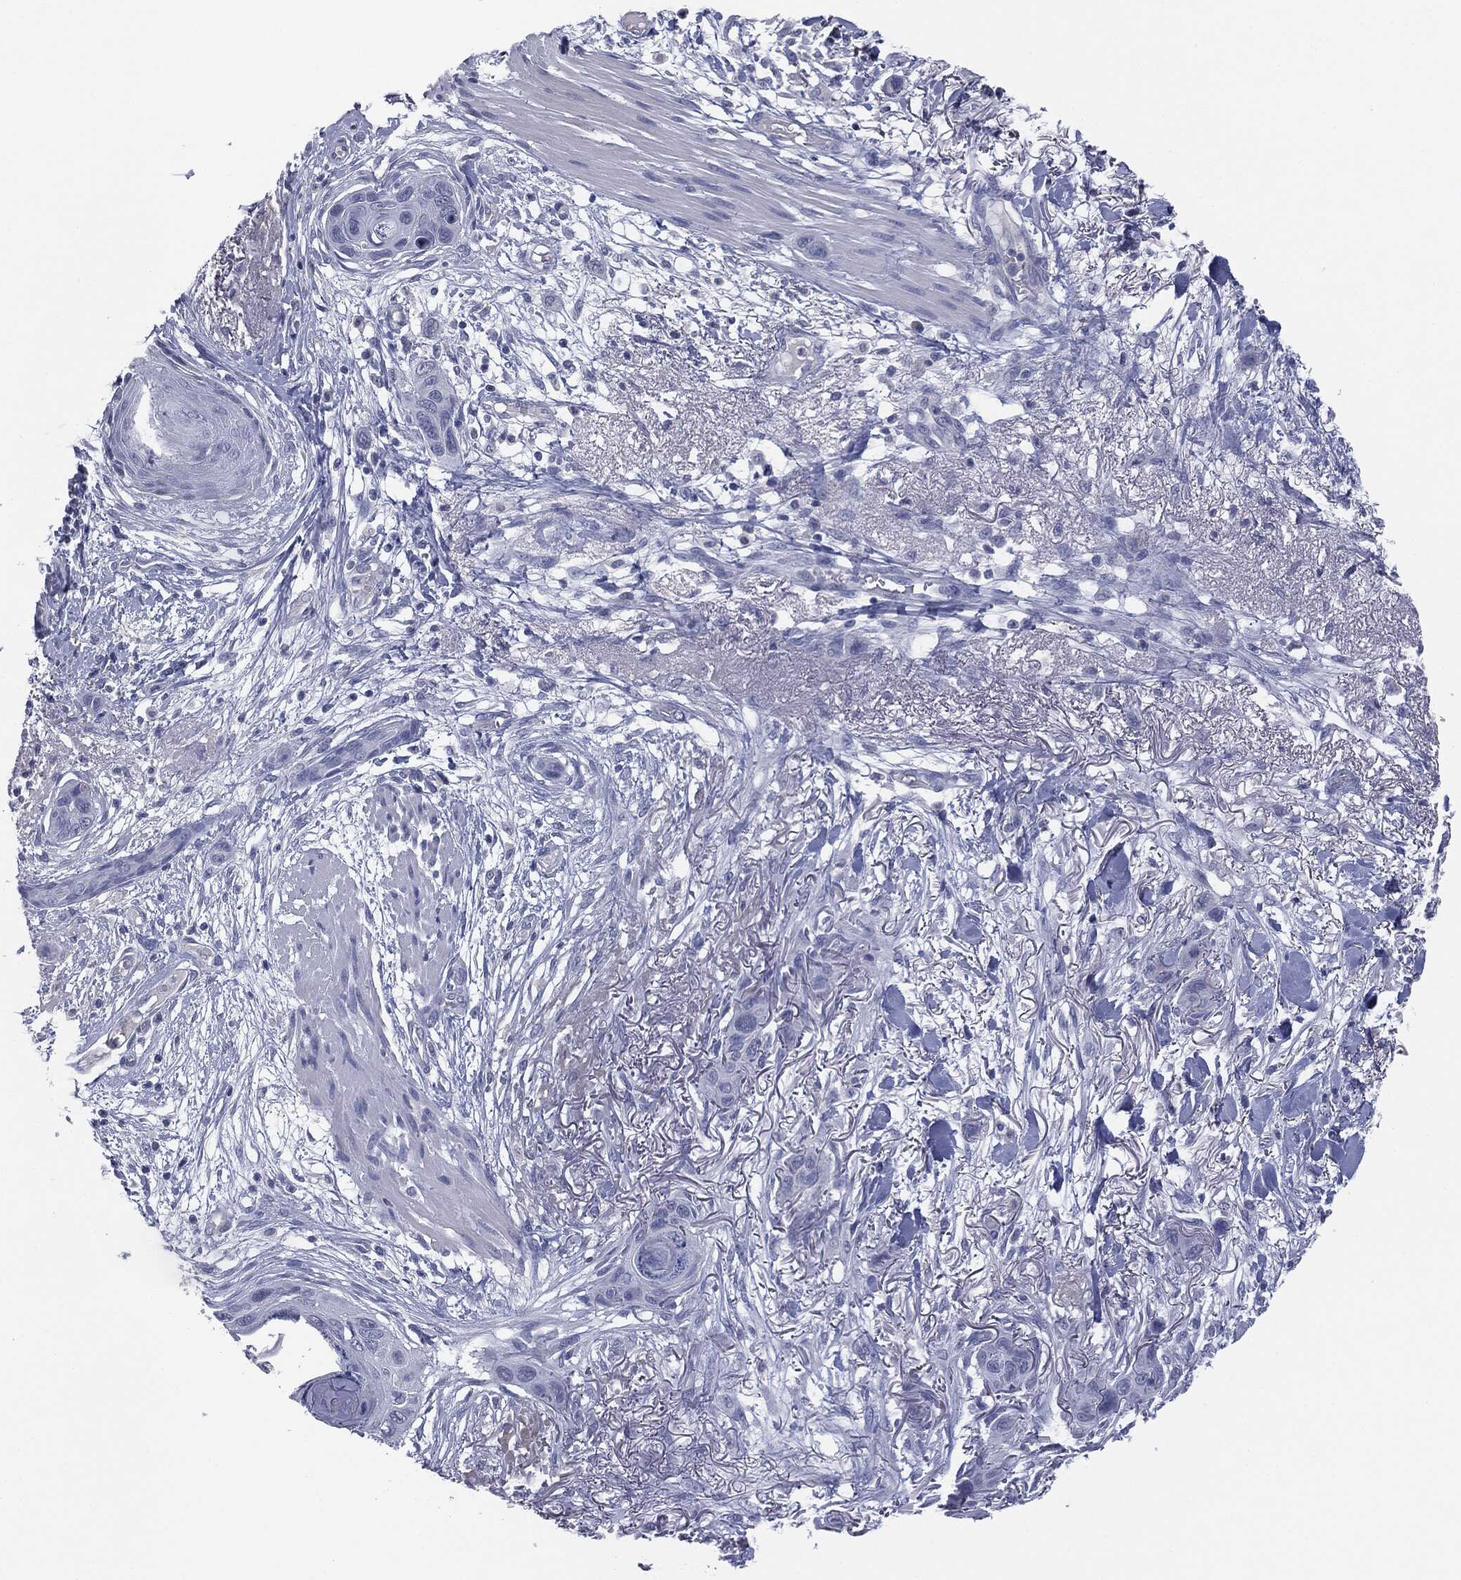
{"staining": {"intensity": "negative", "quantity": "none", "location": "none"}, "tissue": "skin cancer", "cell_type": "Tumor cells", "image_type": "cancer", "snomed": [{"axis": "morphology", "description": "Squamous cell carcinoma, NOS"}, {"axis": "topography", "description": "Skin"}], "caption": "Protein analysis of squamous cell carcinoma (skin) exhibits no significant positivity in tumor cells.", "gene": "MUC1", "patient": {"sex": "male", "age": 79}}